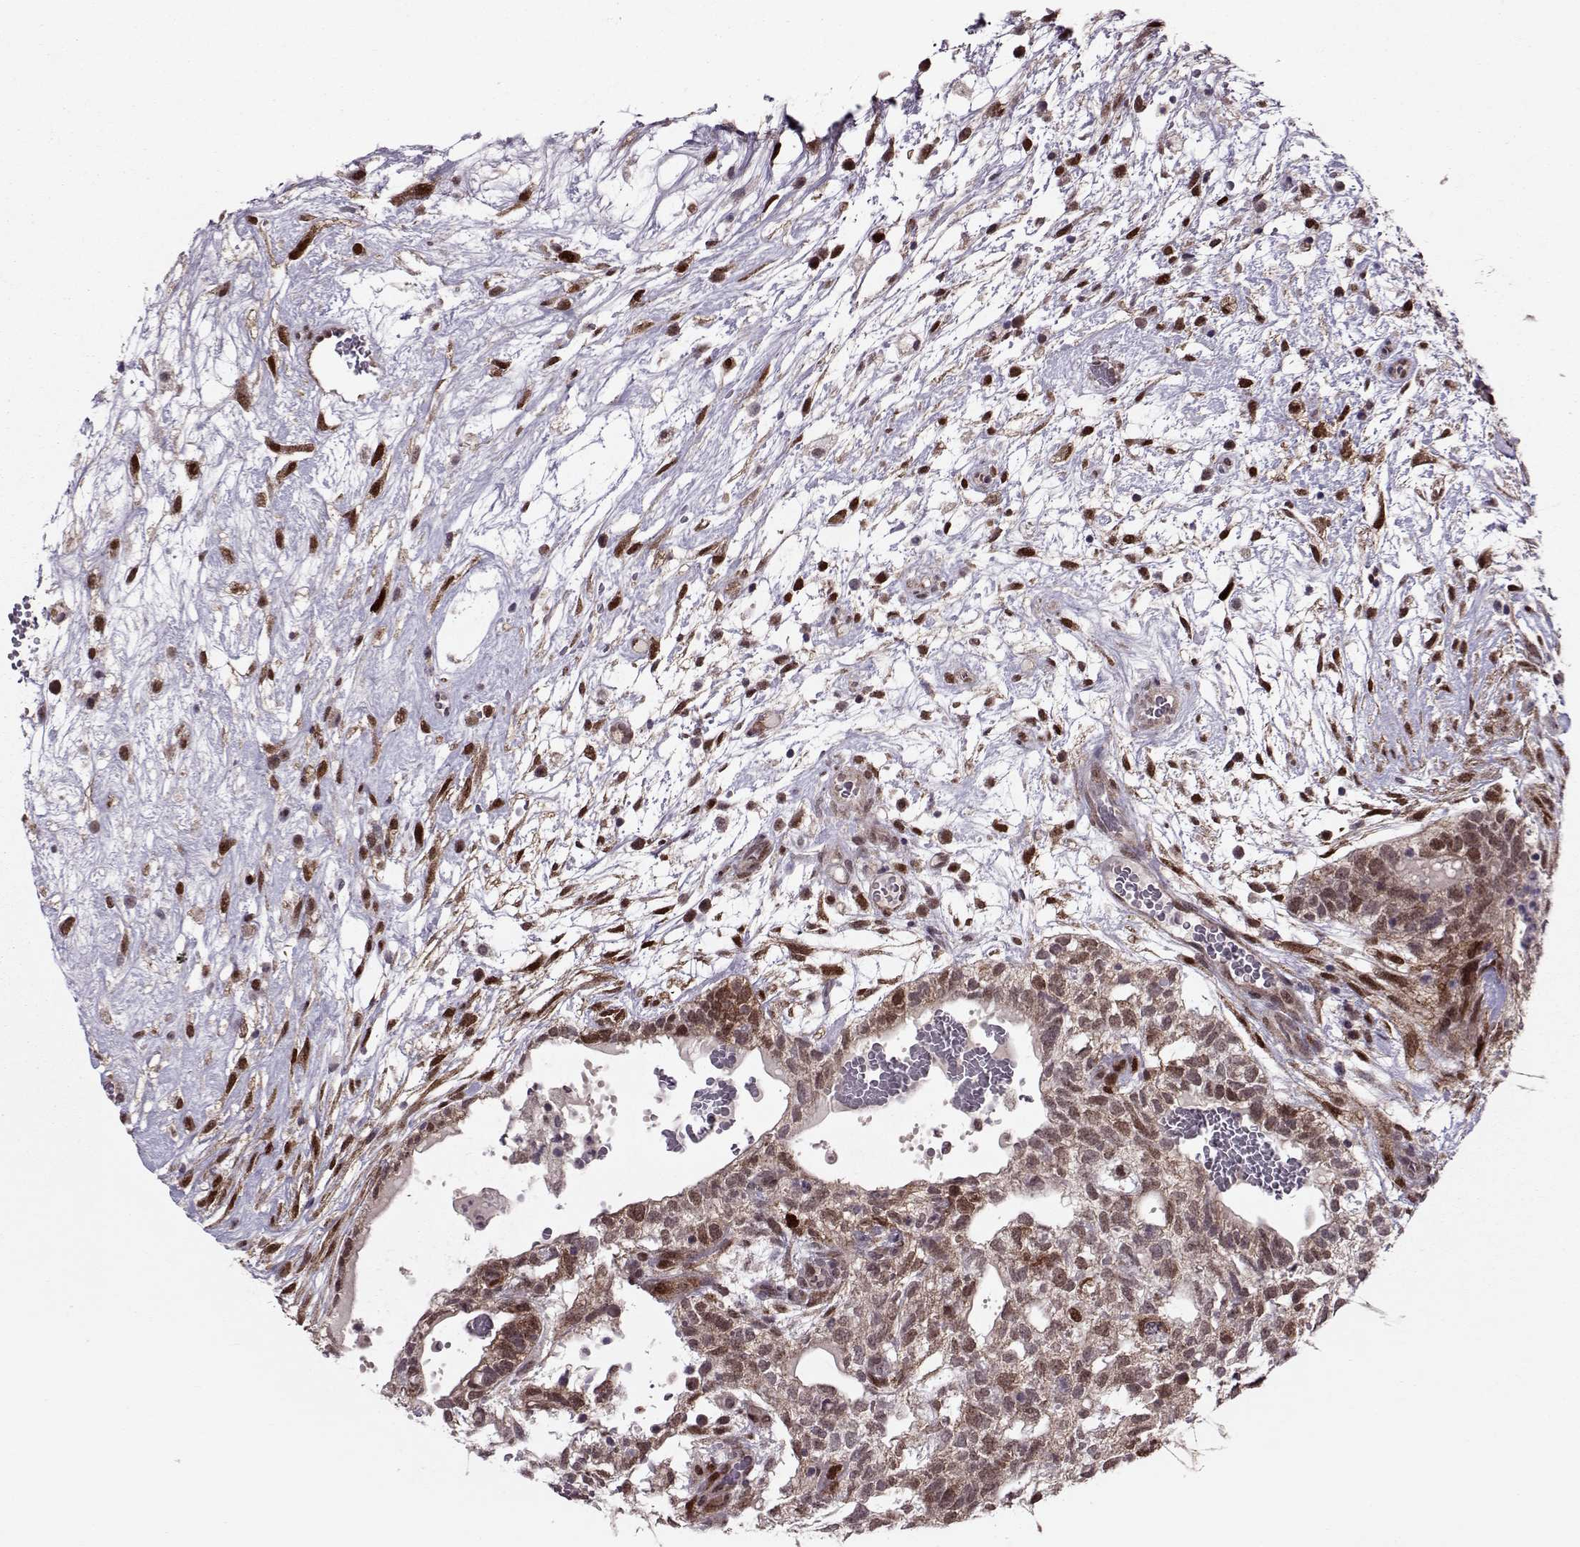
{"staining": {"intensity": "moderate", "quantity": "25%-75%", "location": "cytoplasmic/membranous,nuclear"}, "tissue": "testis cancer", "cell_type": "Tumor cells", "image_type": "cancer", "snomed": [{"axis": "morphology", "description": "Normal tissue, NOS"}, {"axis": "morphology", "description": "Carcinoma, Embryonal, NOS"}, {"axis": "topography", "description": "Testis"}], "caption": "Protein positivity by IHC demonstrates moderate cytoplasmic/membranous and nuclear expression in about 25%-75% of tumor cells in testis cancer.", "gene": "CDK4", "patient": {"sex": "male", "age": 32}}